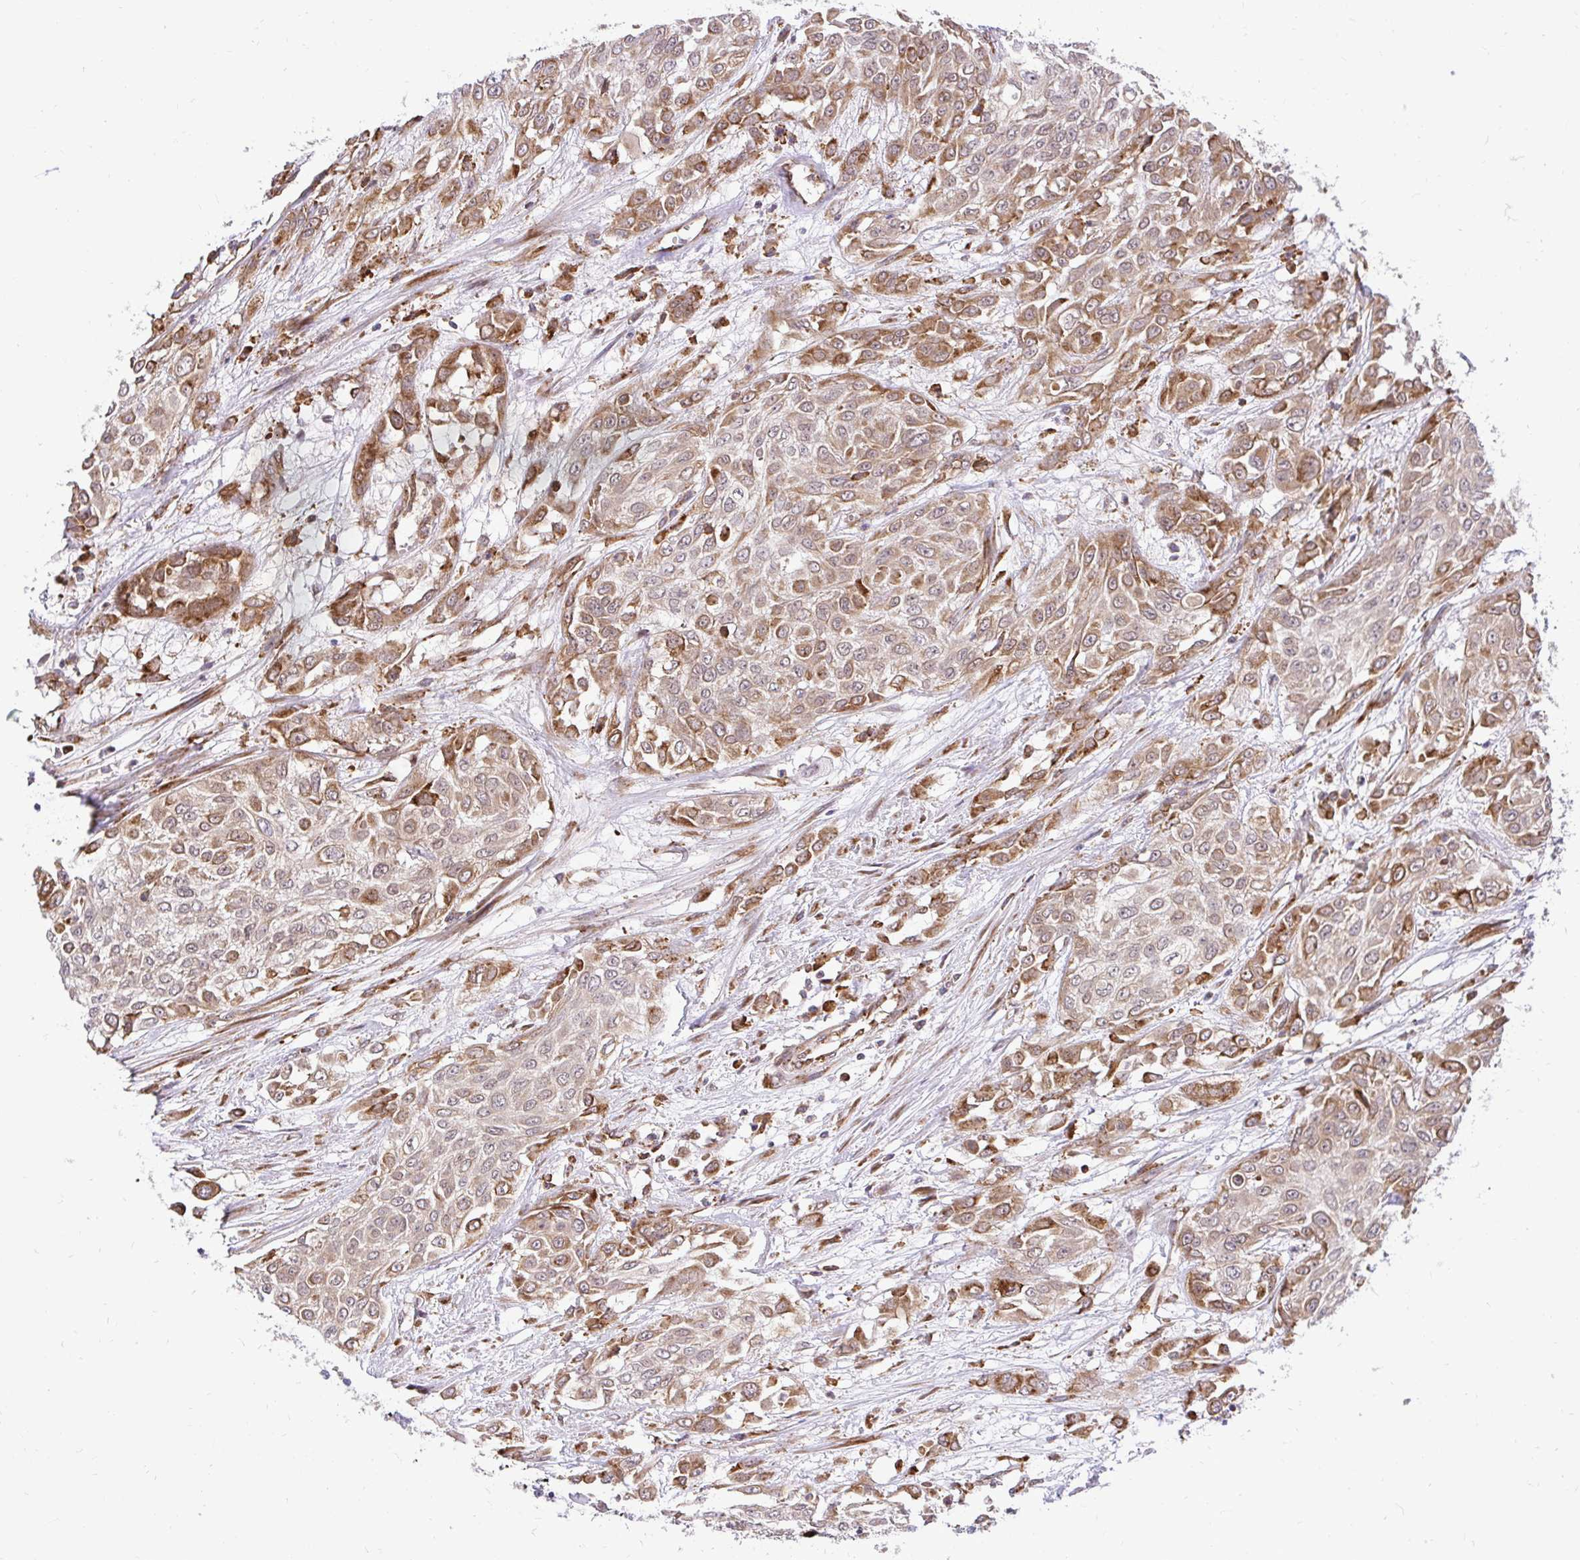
{"staining": {"intensity": "moderate", "quantity": ">75%", "location": "cytoplasmic/membranous"}, "tissue": "urothelial cancer", "cell_type": "Tumor cells", "image_type": "cancer", "snomed": [{"axis": "morphology", "description": "Urothelial carcinoma, High grade"}, {"axis": "topography", "description": "Urinary bladder"}], "caption": "Immunohistochemical staining of urothelial cancer displays moderate cytoplasmic/membranous protein staining in approximately >75% of tumor cells. (DAB (3,3'-diaminobenzidine) = brown stain, brightfield microscopy at high magnification).", "gene": "NAALAD2", "patient": {"sex": "male", "age": 57}}